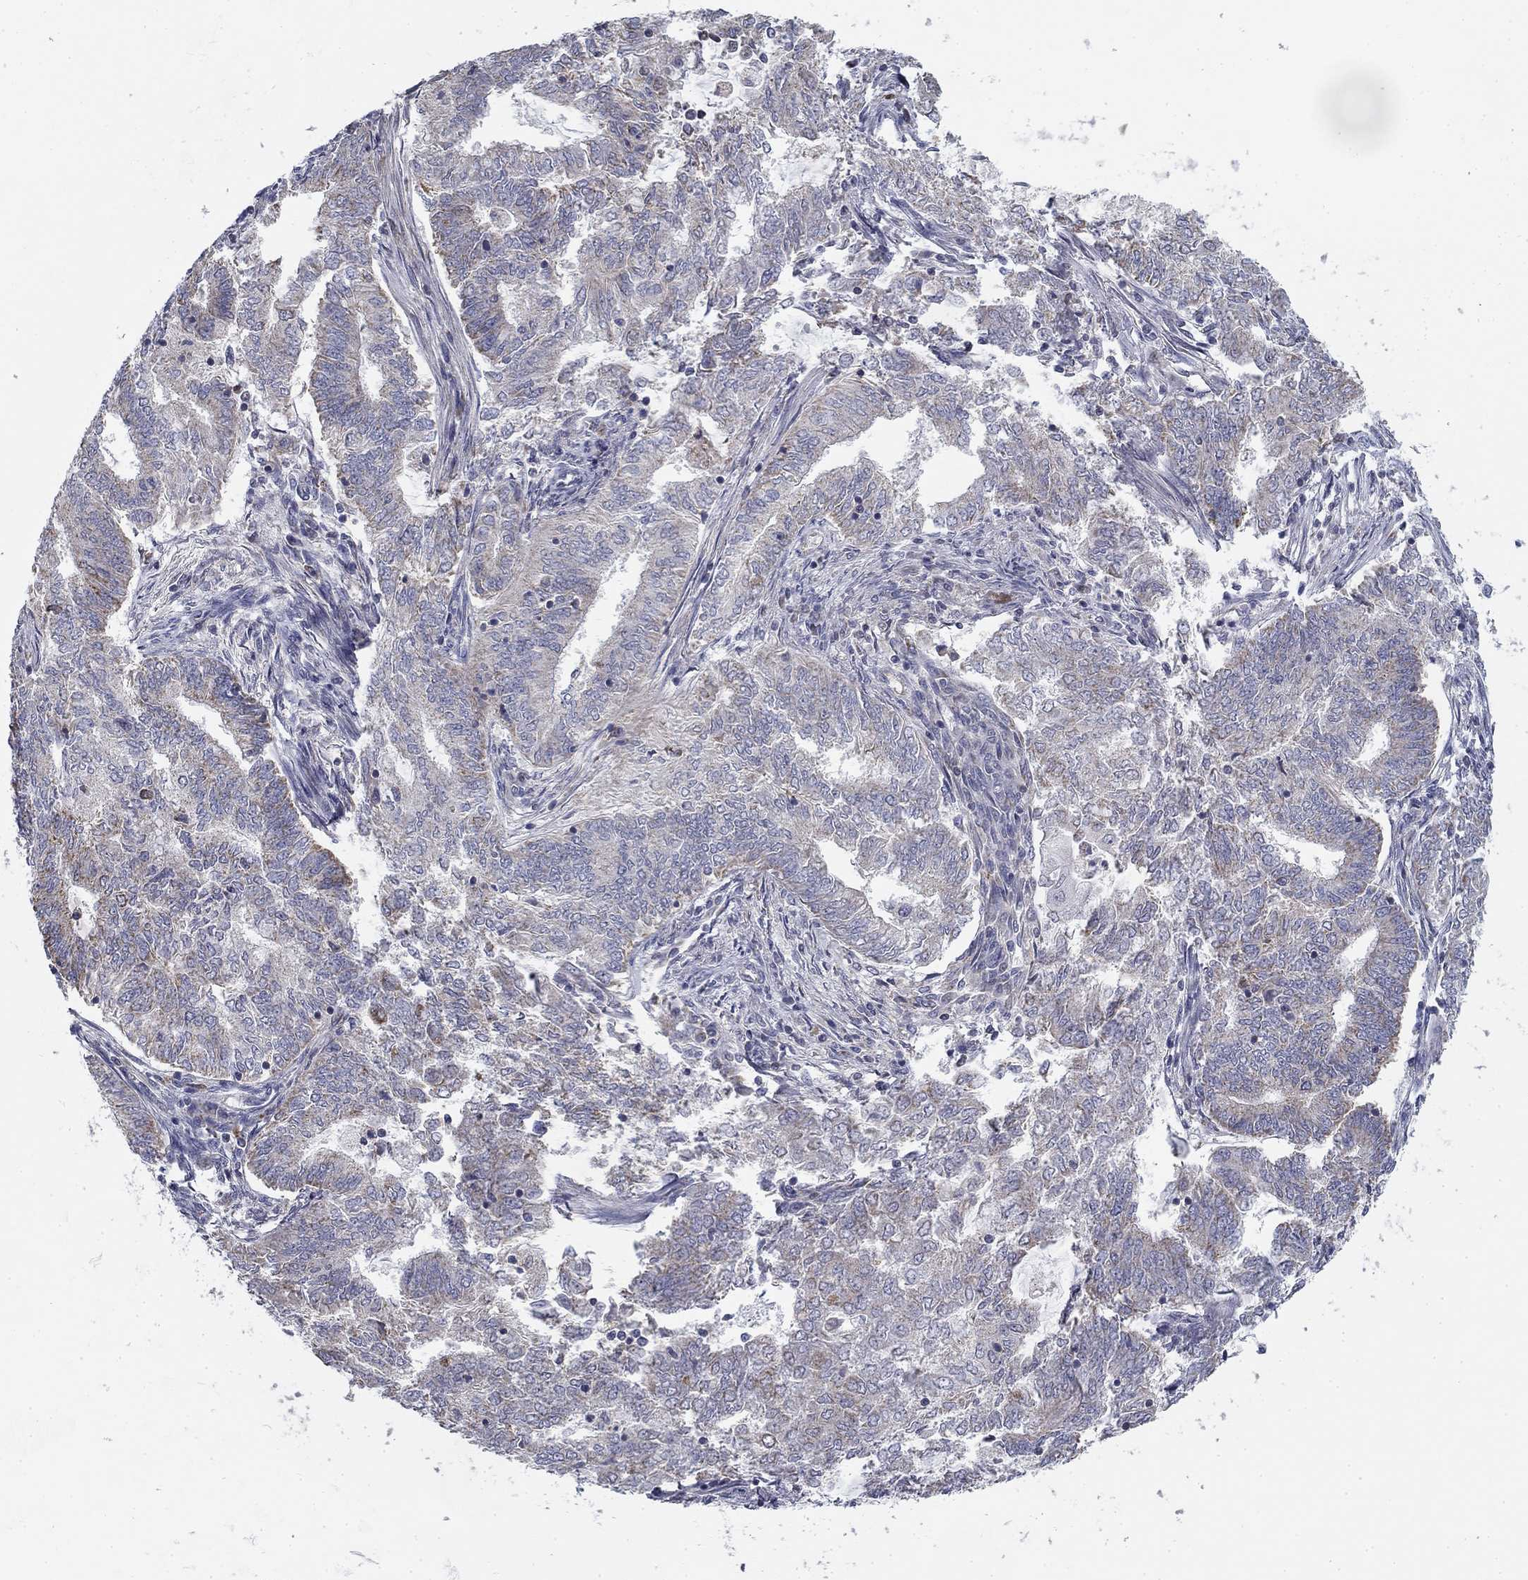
{"staining": {"intensity": "weak", "quantity": "<25%", "location": "cytoplasmic/membranous"}, "tissue": "endometrial cancer", "cell_type": "Tumor cells", "image_type": "cancer", "snomed": [{"axis": "morphology", "description": "Adenocarcinoma, NOS"}, {"axis": "topography", "description": "Endometrium"}], "caption": "Tumor cells are negative for brown protein staining in endometrial cancer (adenocarcinoma).", "gene": "SLC2A9", "patient": {"sex": "female", "age": 62}}